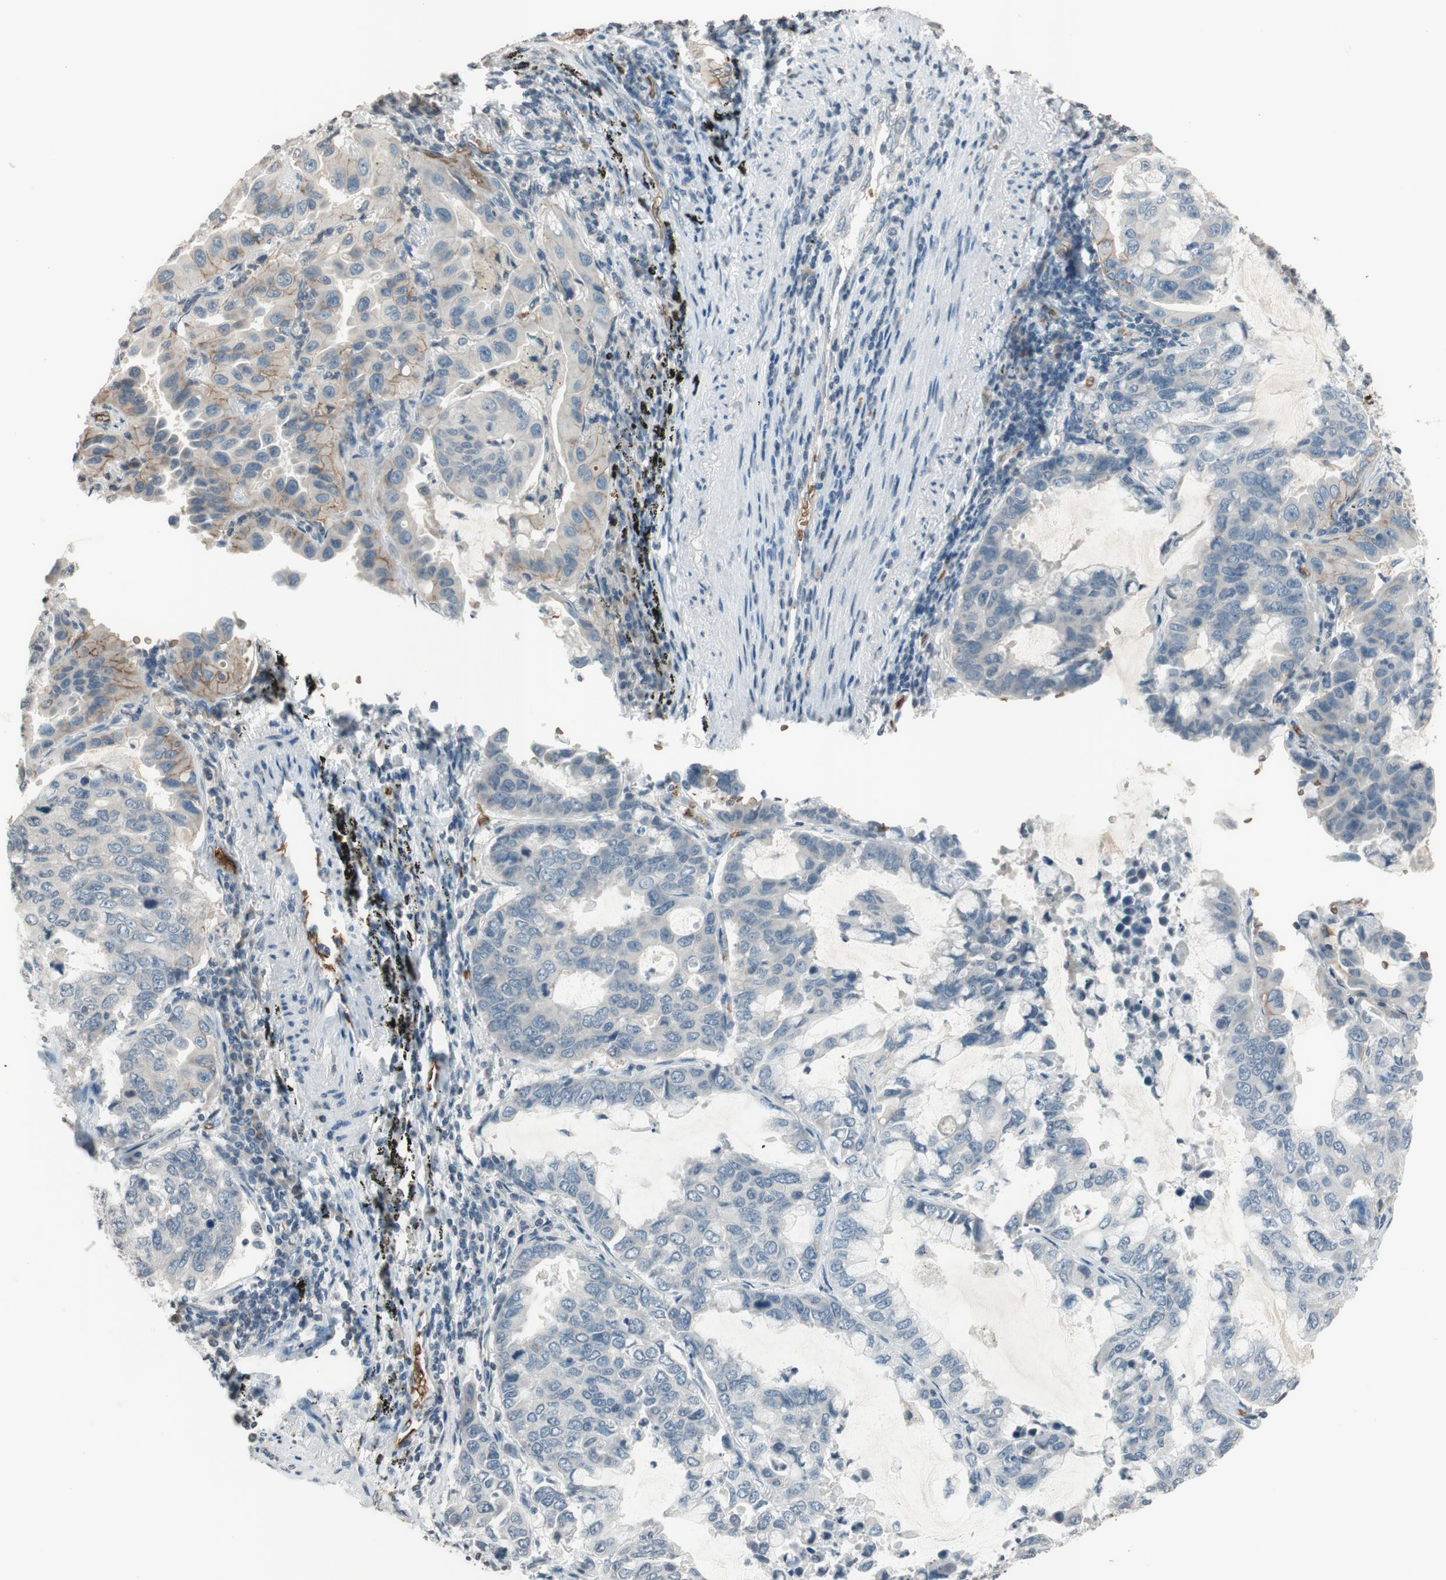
{"staining": {"intensity": "weak", "quantity": "<25%", "location": "cytoplasmic/membranous"}, "tissue": "lung cancer", "cell_type": "Tumor cells", "image_type": "cancer", "snomed": [{"axis": "morphology", "description": "Adenocarcinoma, NOS"}, {"axis": "topography", "description": "Lung"}], "caption": "Micrograph shows no significant protein staining in tumor cells of lung adenocarcinoma.", "gene": "GYPC", "patient": {"sex": "male", "age": 64}}